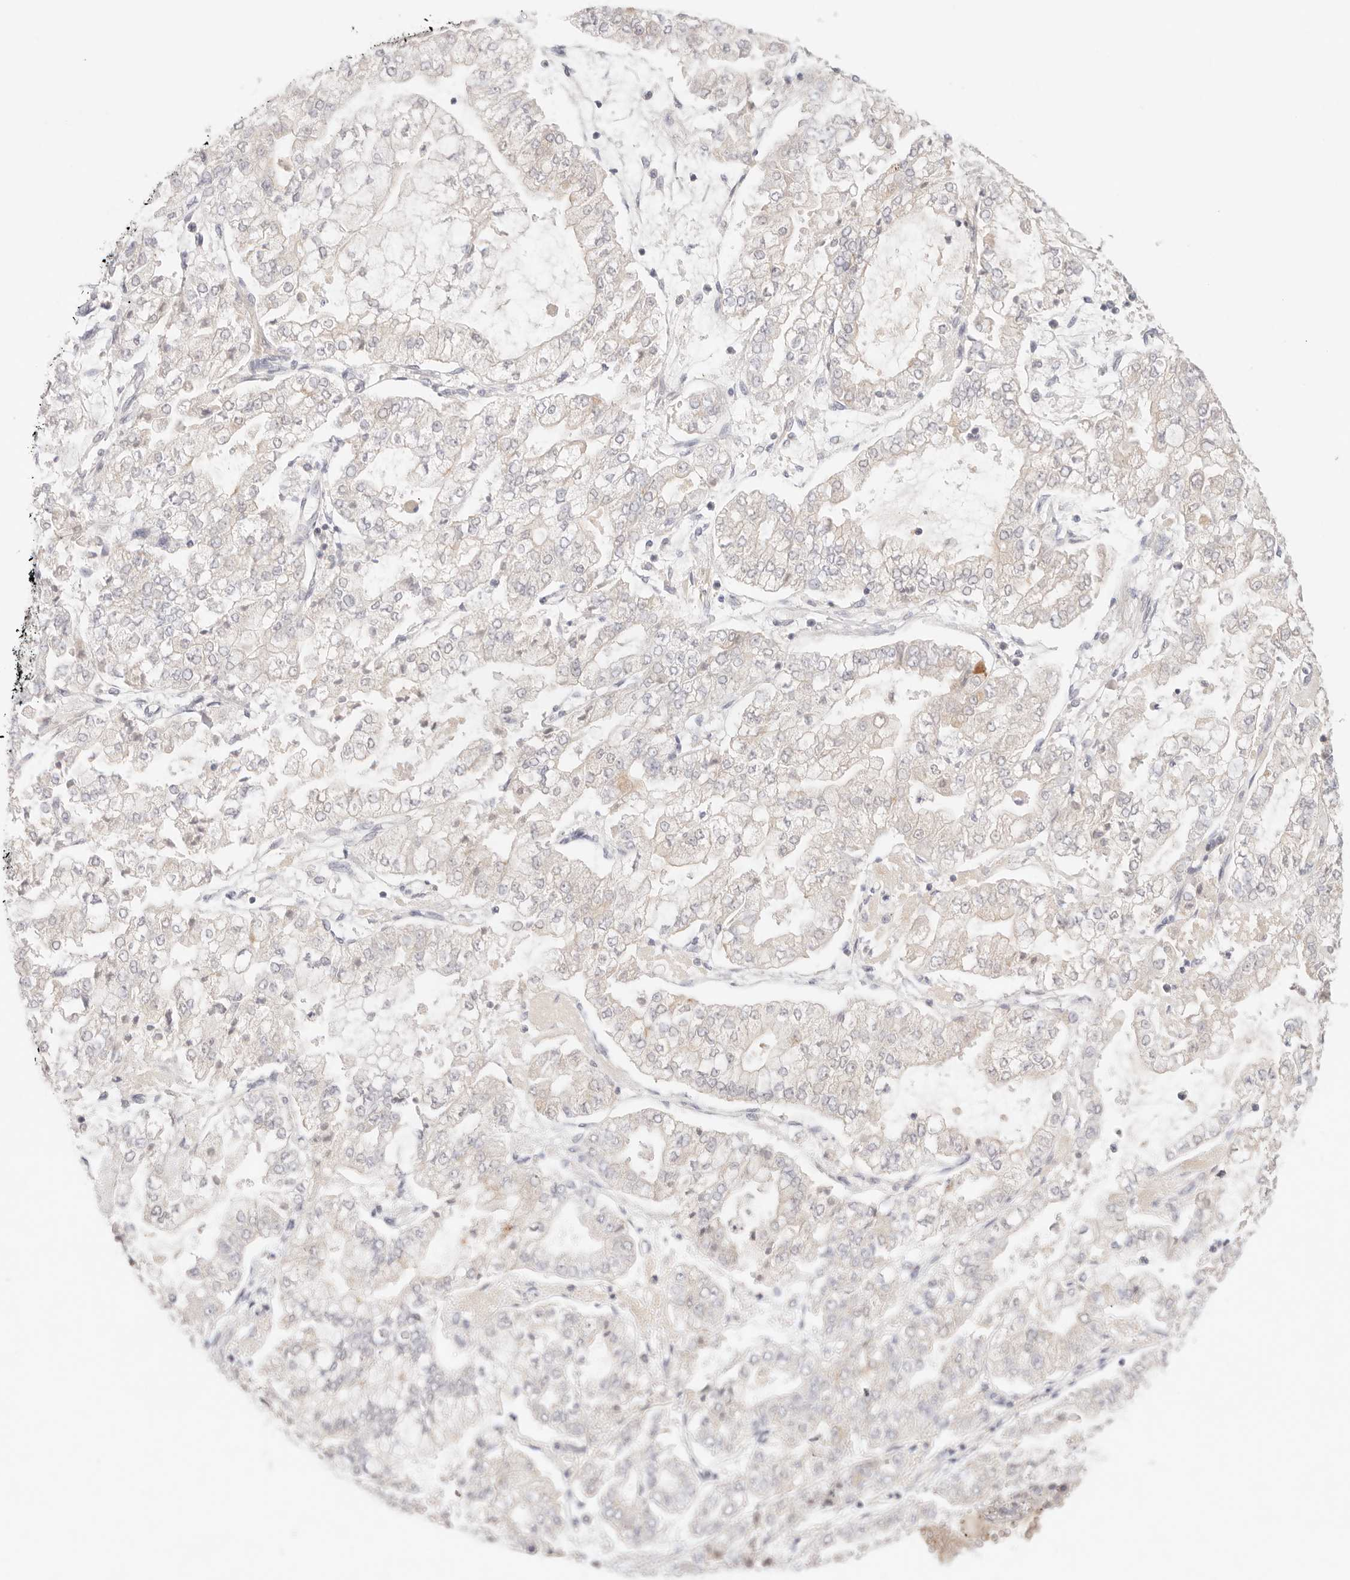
{"staining": {"intensity": "negative", "quantity": "none", "location": "none"}, "tissue": "stomach cancer", "cell_type": "Tumor cells", "image_type": "cancer", "snomed": [{"axis": "morphology", "description": "Adenocarcinoma, NOS"}, {"axis": "topography", "description": "Stomach"}], "caption": "This is an immunohistochemistry (IHC) histopathology image of human stomach cancer. There is no staining in tumor cells.", "gene": "SPHK1", "patient": {"sex": "male", "age": 76}}